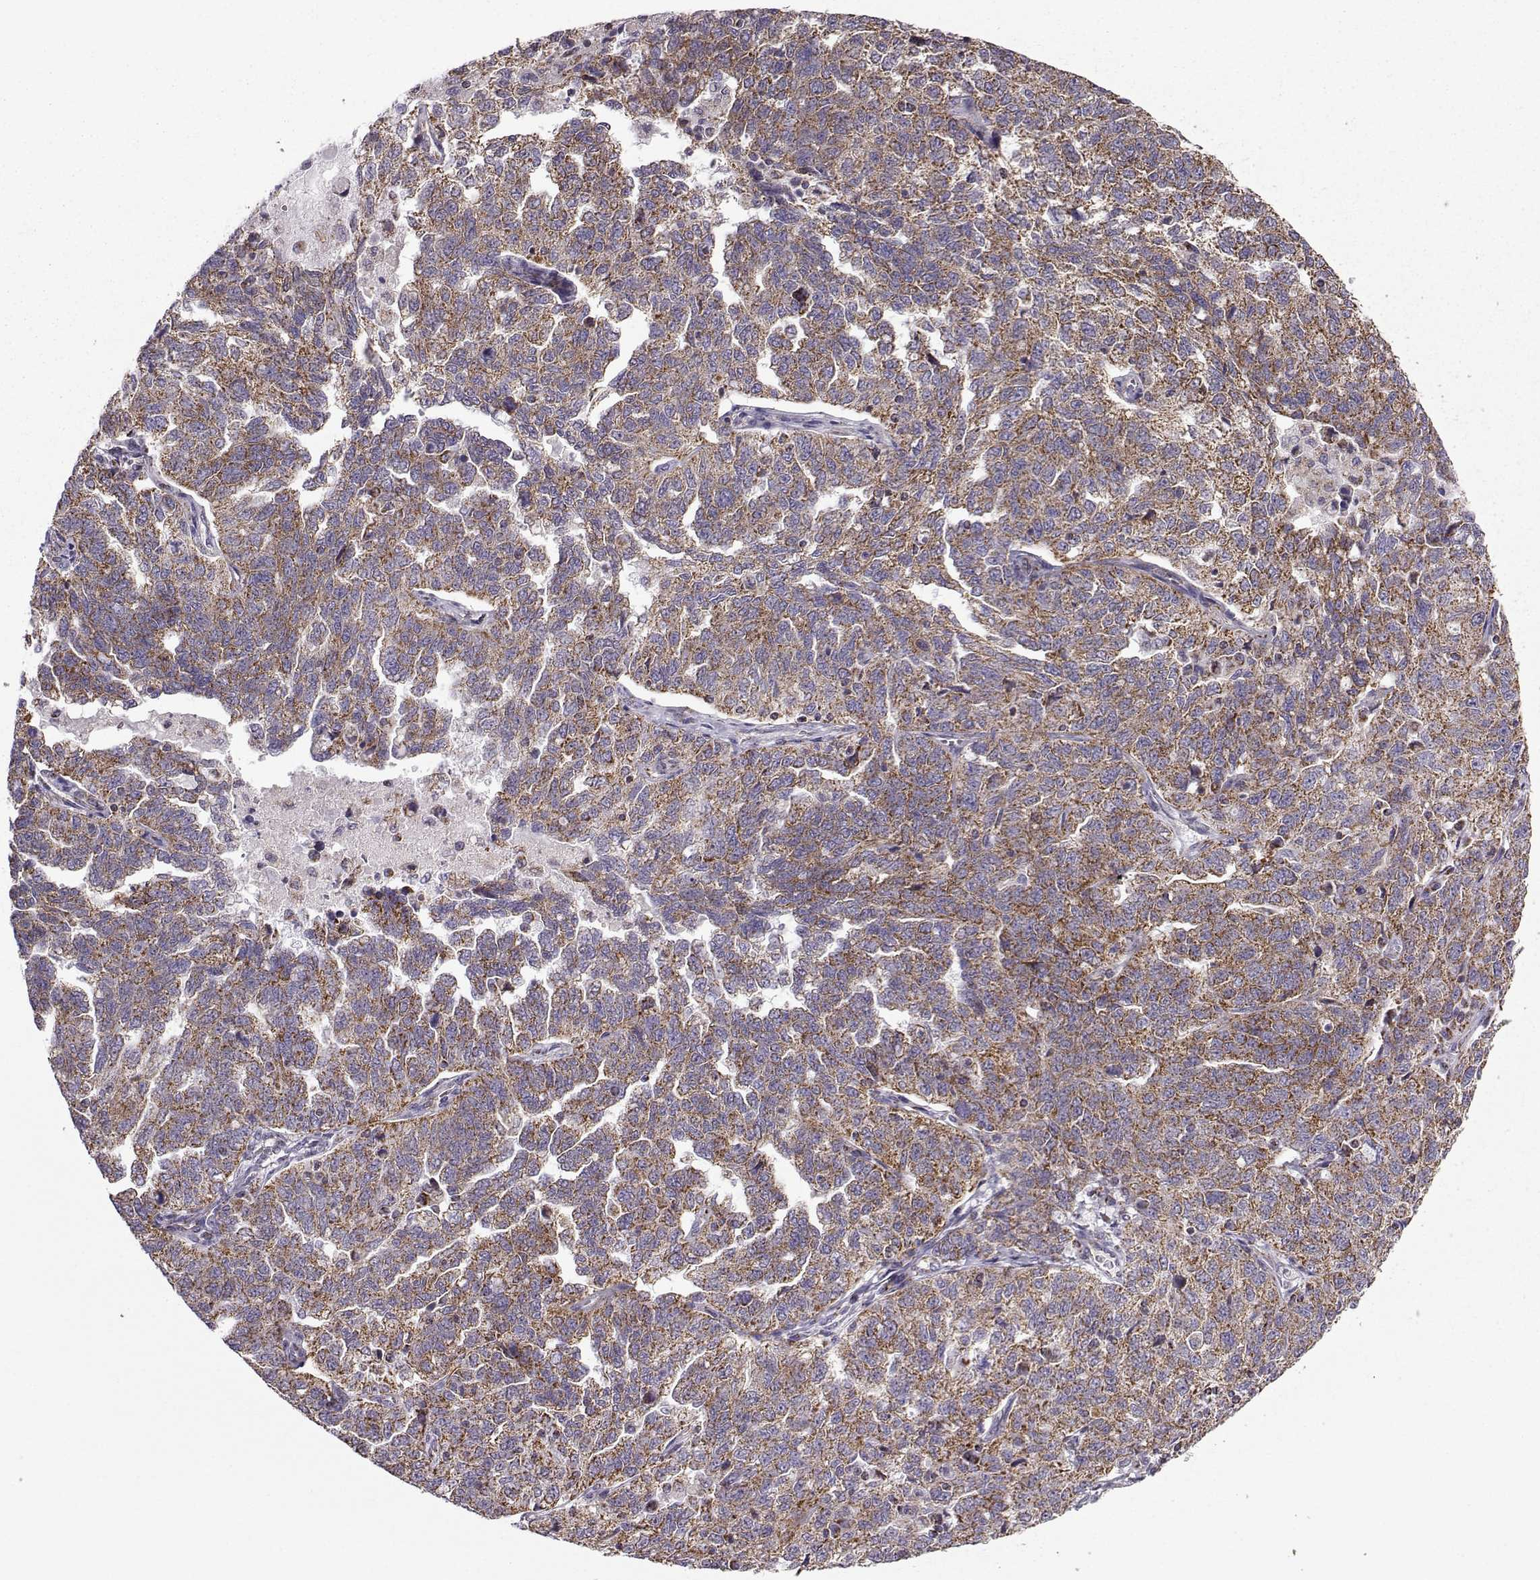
{"staining": {"intensity": "strong", "quantity": ">75%", "location": "cytoplasmic/membranous"}, "tissue": "ovarian cancer", "cell_type": "Tumor cells", "image_type": "cancer", "snomed": [{"axis": "morphology", "description": "Cystadenocarcinoma, serous, NOS"}, {"axis": "topography", "description": "Ovary"}], "caption": "Tumor cells display strong cytoplasmic/membranous positivity in about >75% of cells in ovarian cancer (serous cystadenocarcinoma).", "gene": "NECAB3", "patient": {"sex": "female", "age": 71}}